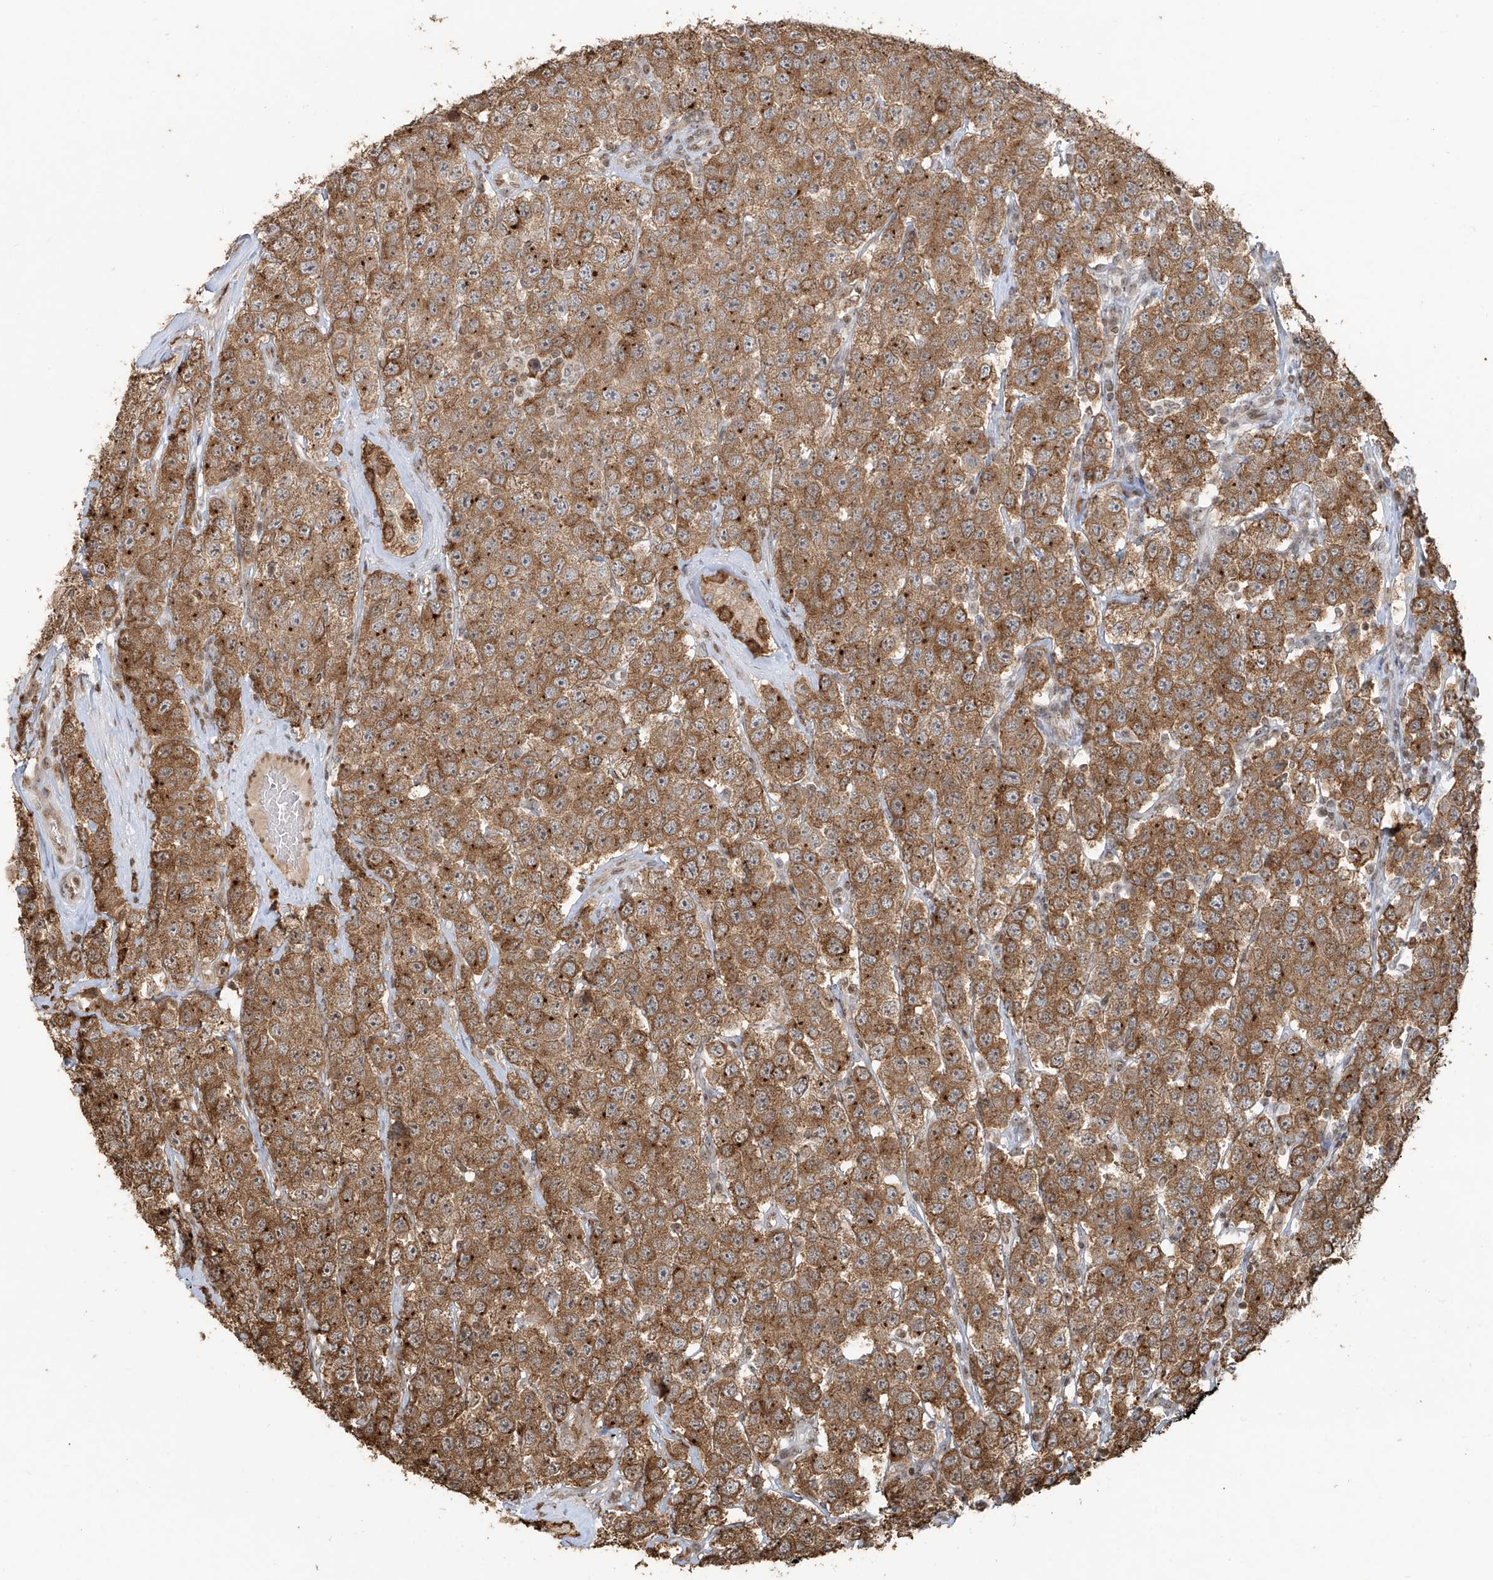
{"staining": {"intensity": "moderate", "quantity": ">75%", "location": "cytoplasmic/membranous"}, "tissue": "testis cancer", "cell_type": "Tumor cells", "image_type": "cancer", "snomed": [{"axis": "morphology", "description": "Seminoma, NOS"}, {"axis": "topography", "description": "Testis"}], "caption": "Seminoma (testis) stained for a protein exhibits moderate cytoplasmic/membranous positivity in tumor cells.", "gene": "VMP1", "patient": {"sex": "male", "age": 28}}